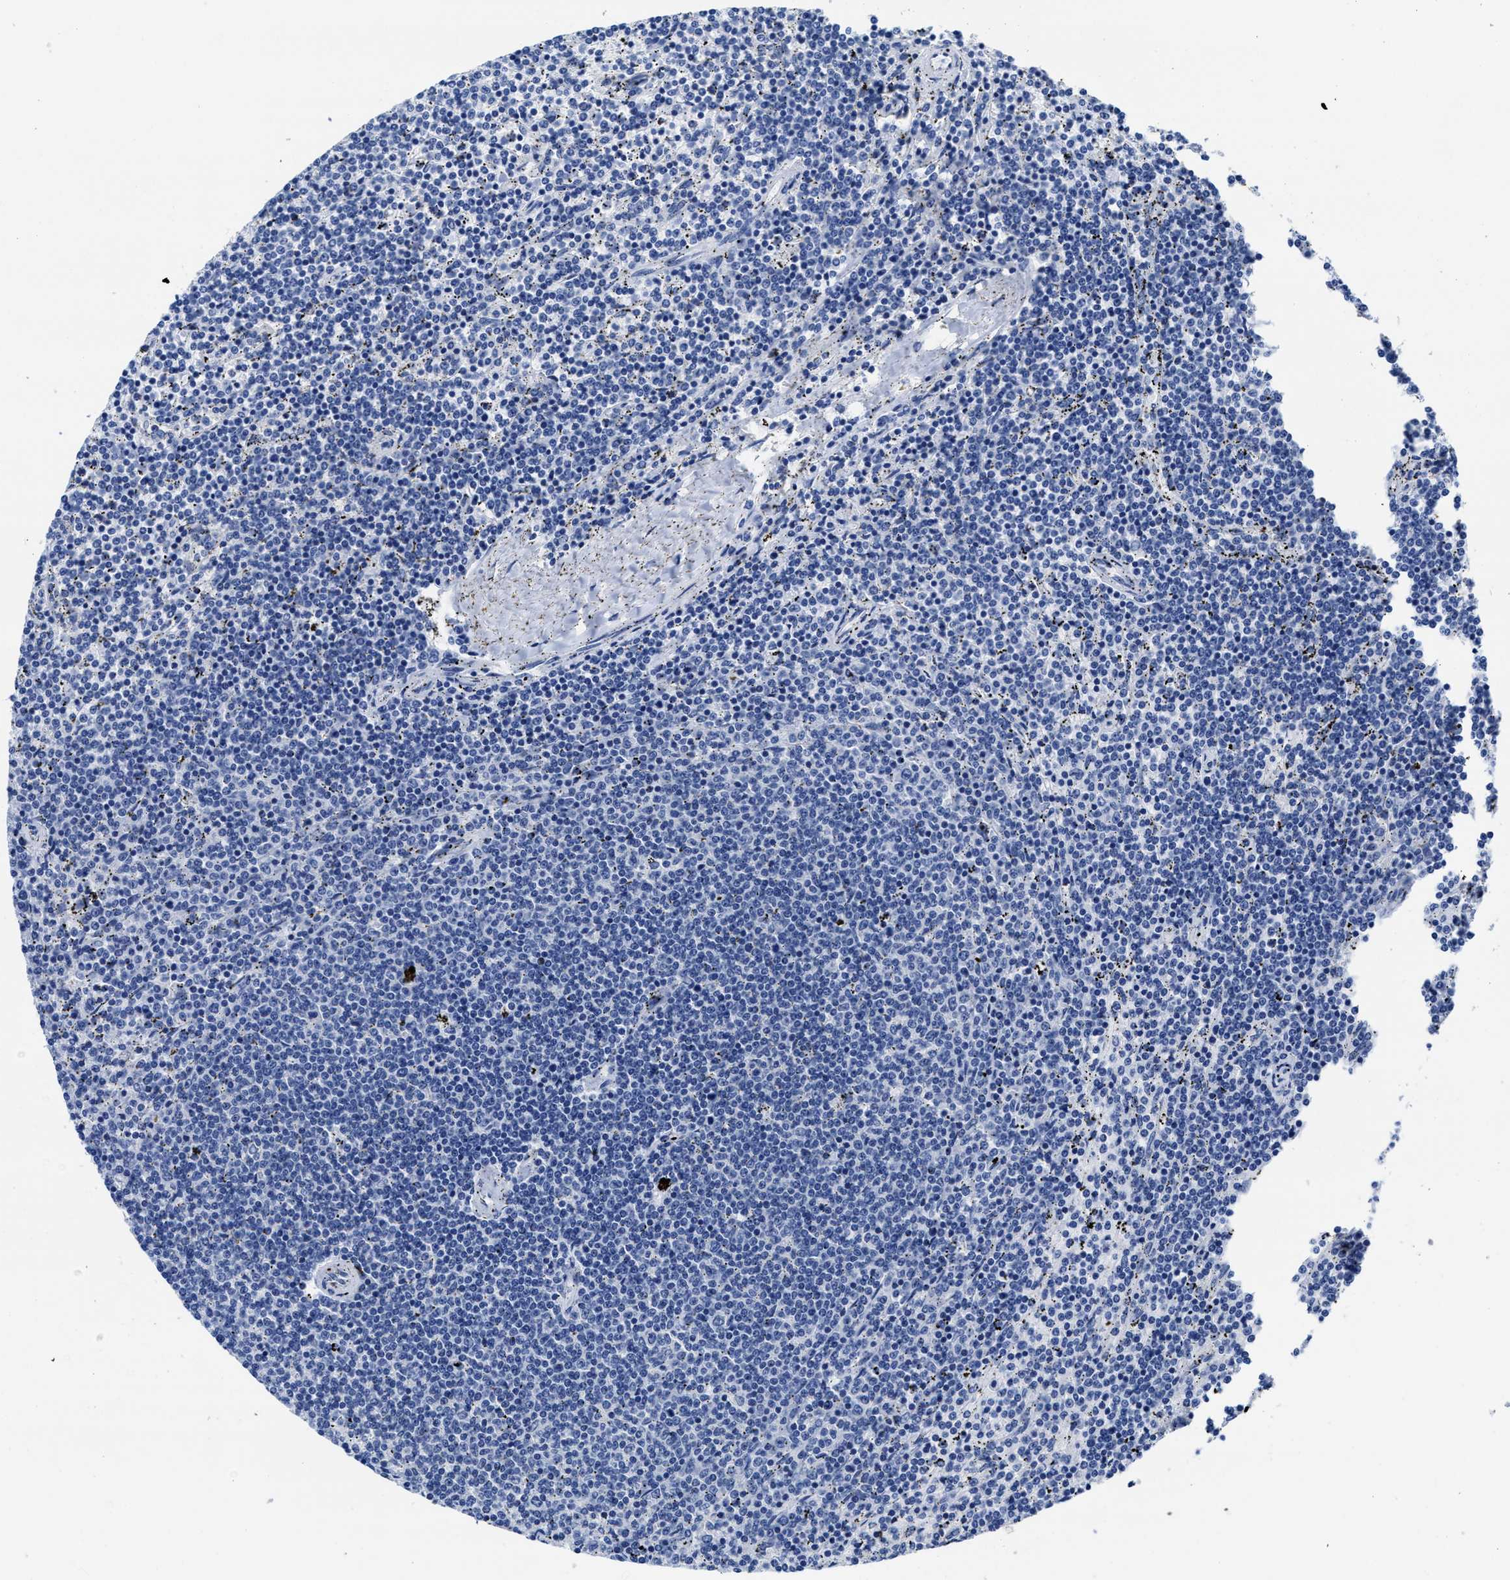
{"staining": {"intensity": "negative", "quantity": "none", "location": "none"}, "tissue": "lymphoma", "cell_type": "Tumor cells", "image_type": "cancer", "snomed": [{"axis": "morphology", "description": "Malignant lymphoma, non-Hodgkin's type, Low grade"}, {"axis": "topography", "description": "Spleen"}], "caption": "Lymphoma was stained to show a protein in brown. There is no significant expression in tumor cells. (DAB (3,3'-diaminobenzidine) immunohistochemistry (IHC) with hematoxylin counter stain).", "gene": "HOOK1", "patient": {"sex": "female", "age": 50}}